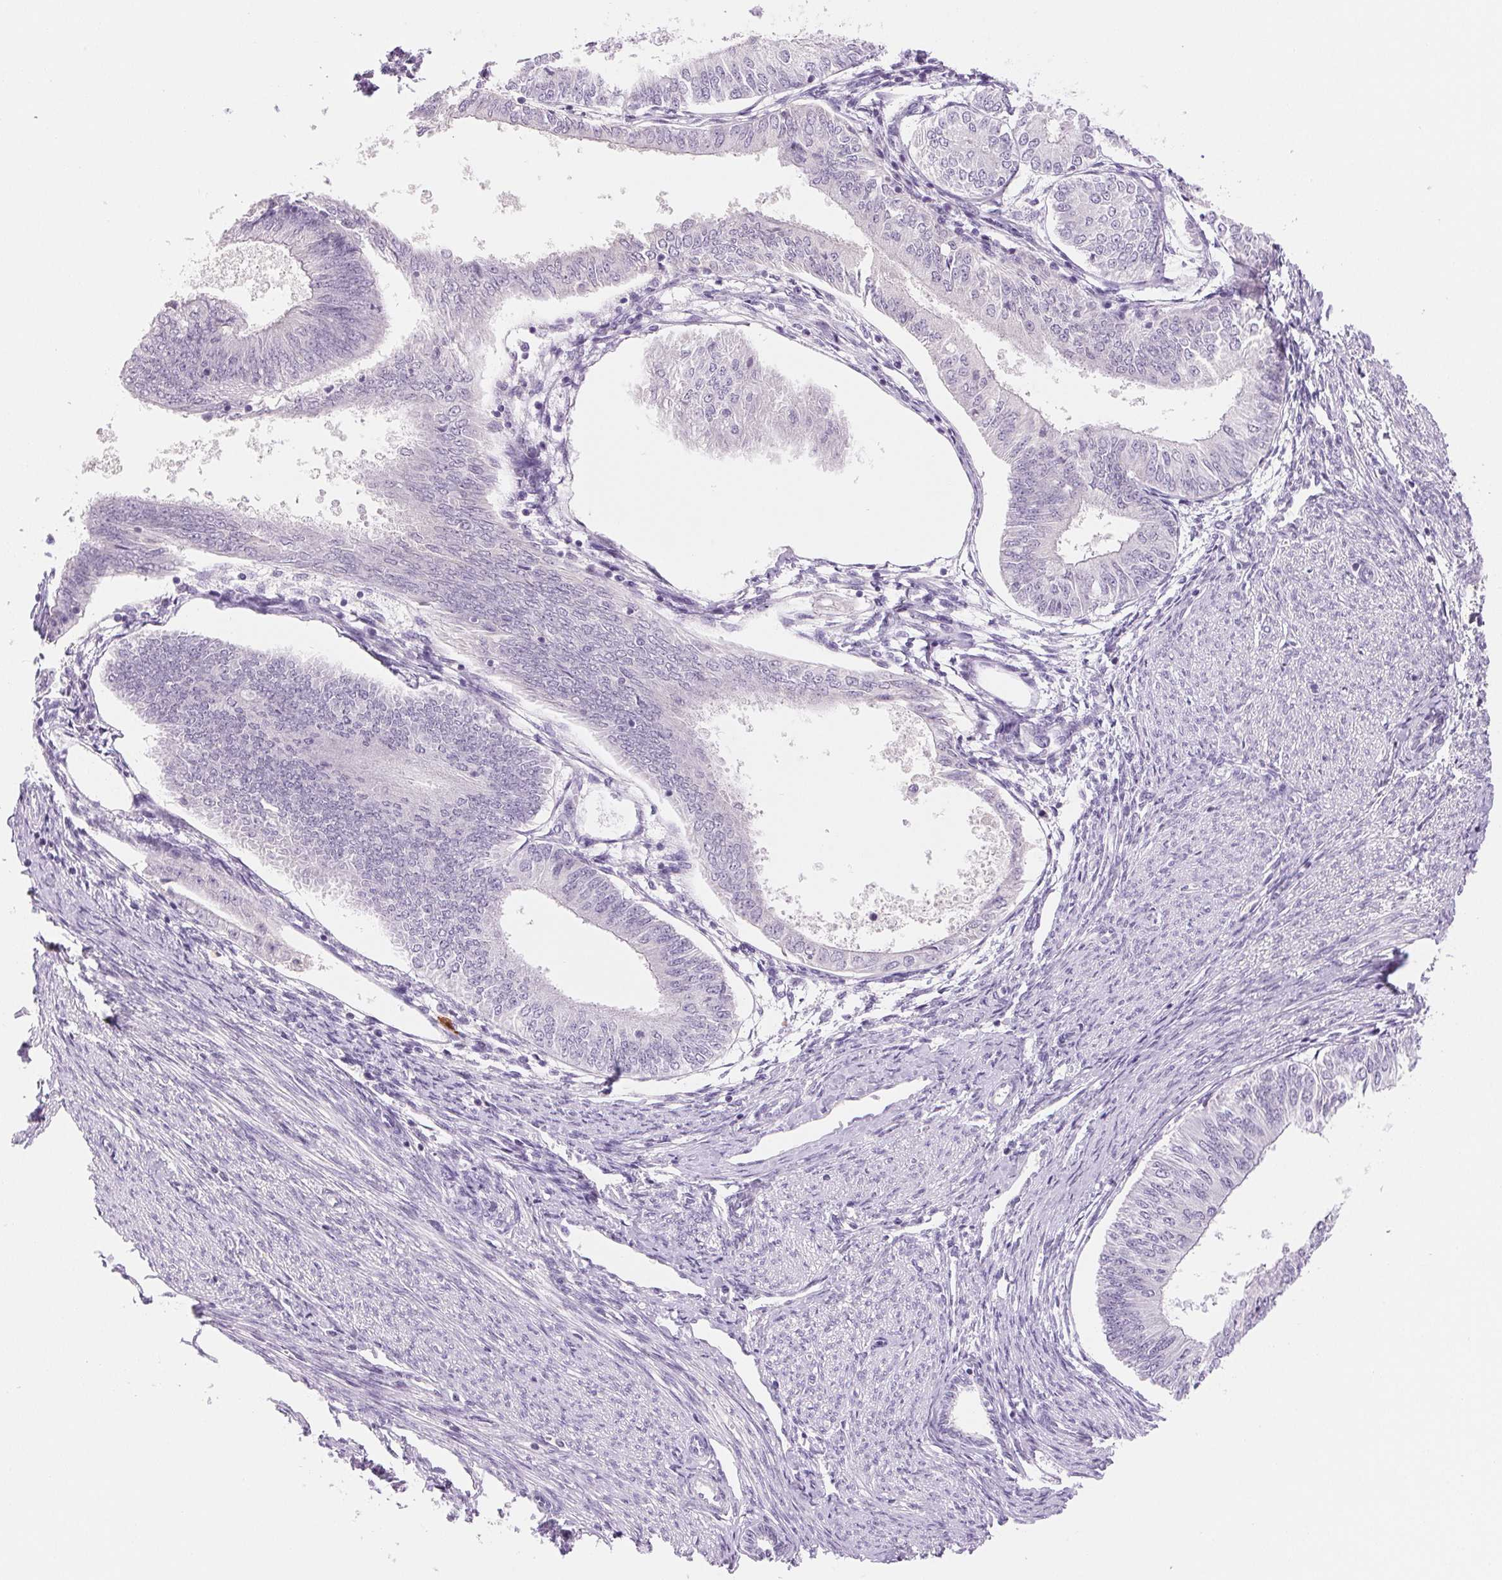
{"staining": {"intensity": "negative", "quantity": "none", "location": "none"}, "tissue": "endometrial cancer", "cell_type": "Tumor cells", "image_type": "cancer", "snomed": [{"axis": "morphology", "description": "Adenocarcinoma, NOS"}, {"axis": "topography", "description": "Endometrium"}], "caption": "Tumor cells show no significant positivity in endometrial adenocarcinoma.", "gene": "IFIT1B", "patient": {"sex": "female", "age": 58}}